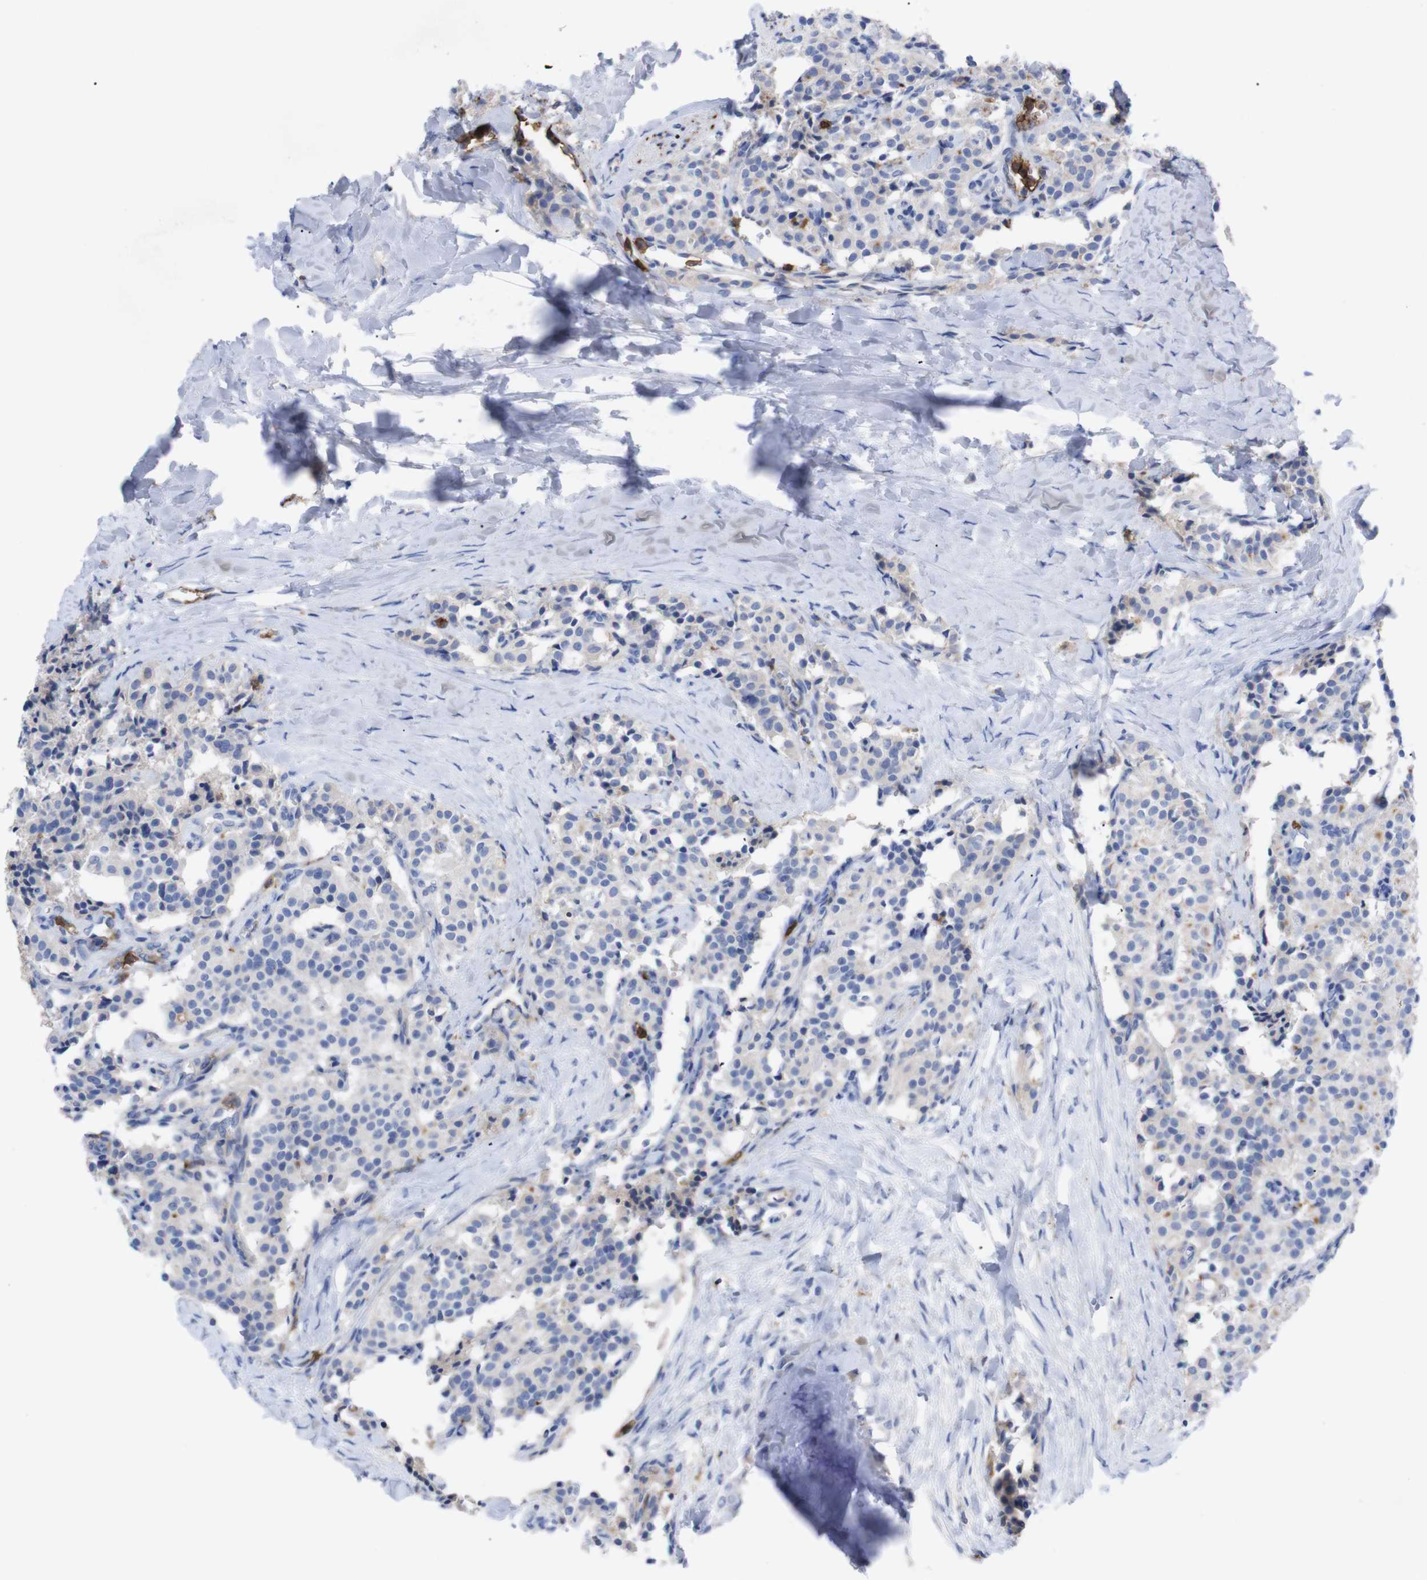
{"staining": {"intensity": "negative", "quantity": "none", "location": "none"}, "tissue": "carcinoid", "cell_type": "Tumor cells", "image_type": "cancer", "snomed": [{"axis": "morphology", "description": "Carcinoid, malignant, NOS"}, {"axis": "topography", "description": "Lung"}], "caption": "Image shows no protein expression in tumor cells of carcinoid tissue. (DAB (3,3'-diaminobenzidine) immunohistochemistry, high magnification).", "gene": "C5AR1", "patient": {"sex": "male", "age": 30}}